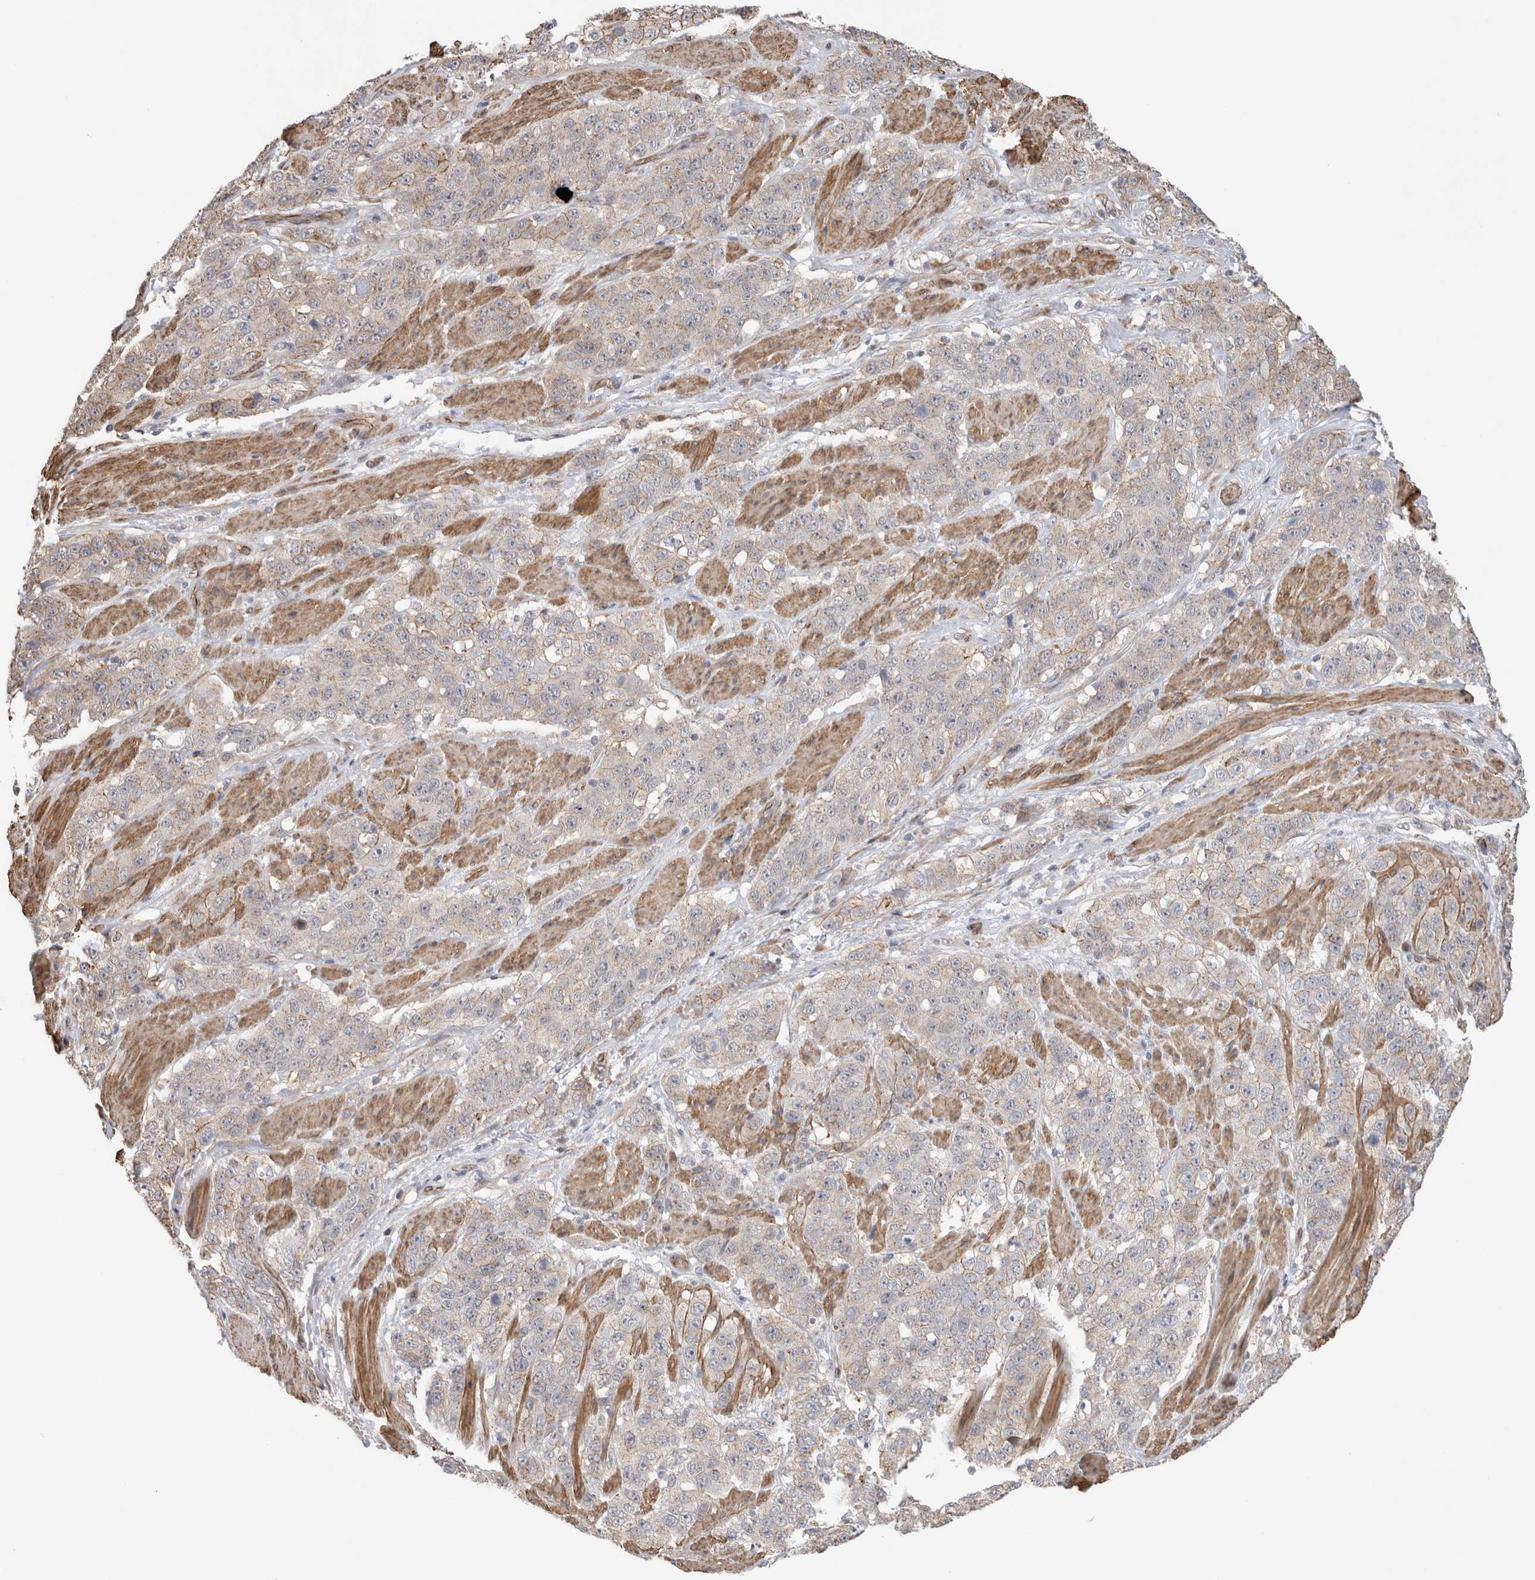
{"staining": {"intensity": "moderate", "quantity": "<25%", "location": "cytoplasmic/membranous"}, "tissue": "stomach cancer", "cell_type": "Tumor cells", "image_type": "cancer", "snomed": [{"axis": "morphology", "description": "Adenocarcinoma, NOS"}, {"axis": "topography", "description": "Stomach"}], "caption": "DAB immunohistochemical staining of human stomach cancer (adenocarcinoma) reveals moderate cytoplasmic/membranous protein expression in about <25% of tumor cells. Nuclei are stained in blue.", "gene": "CAAP1", "patient": {"sex": "male", "age": 48}}